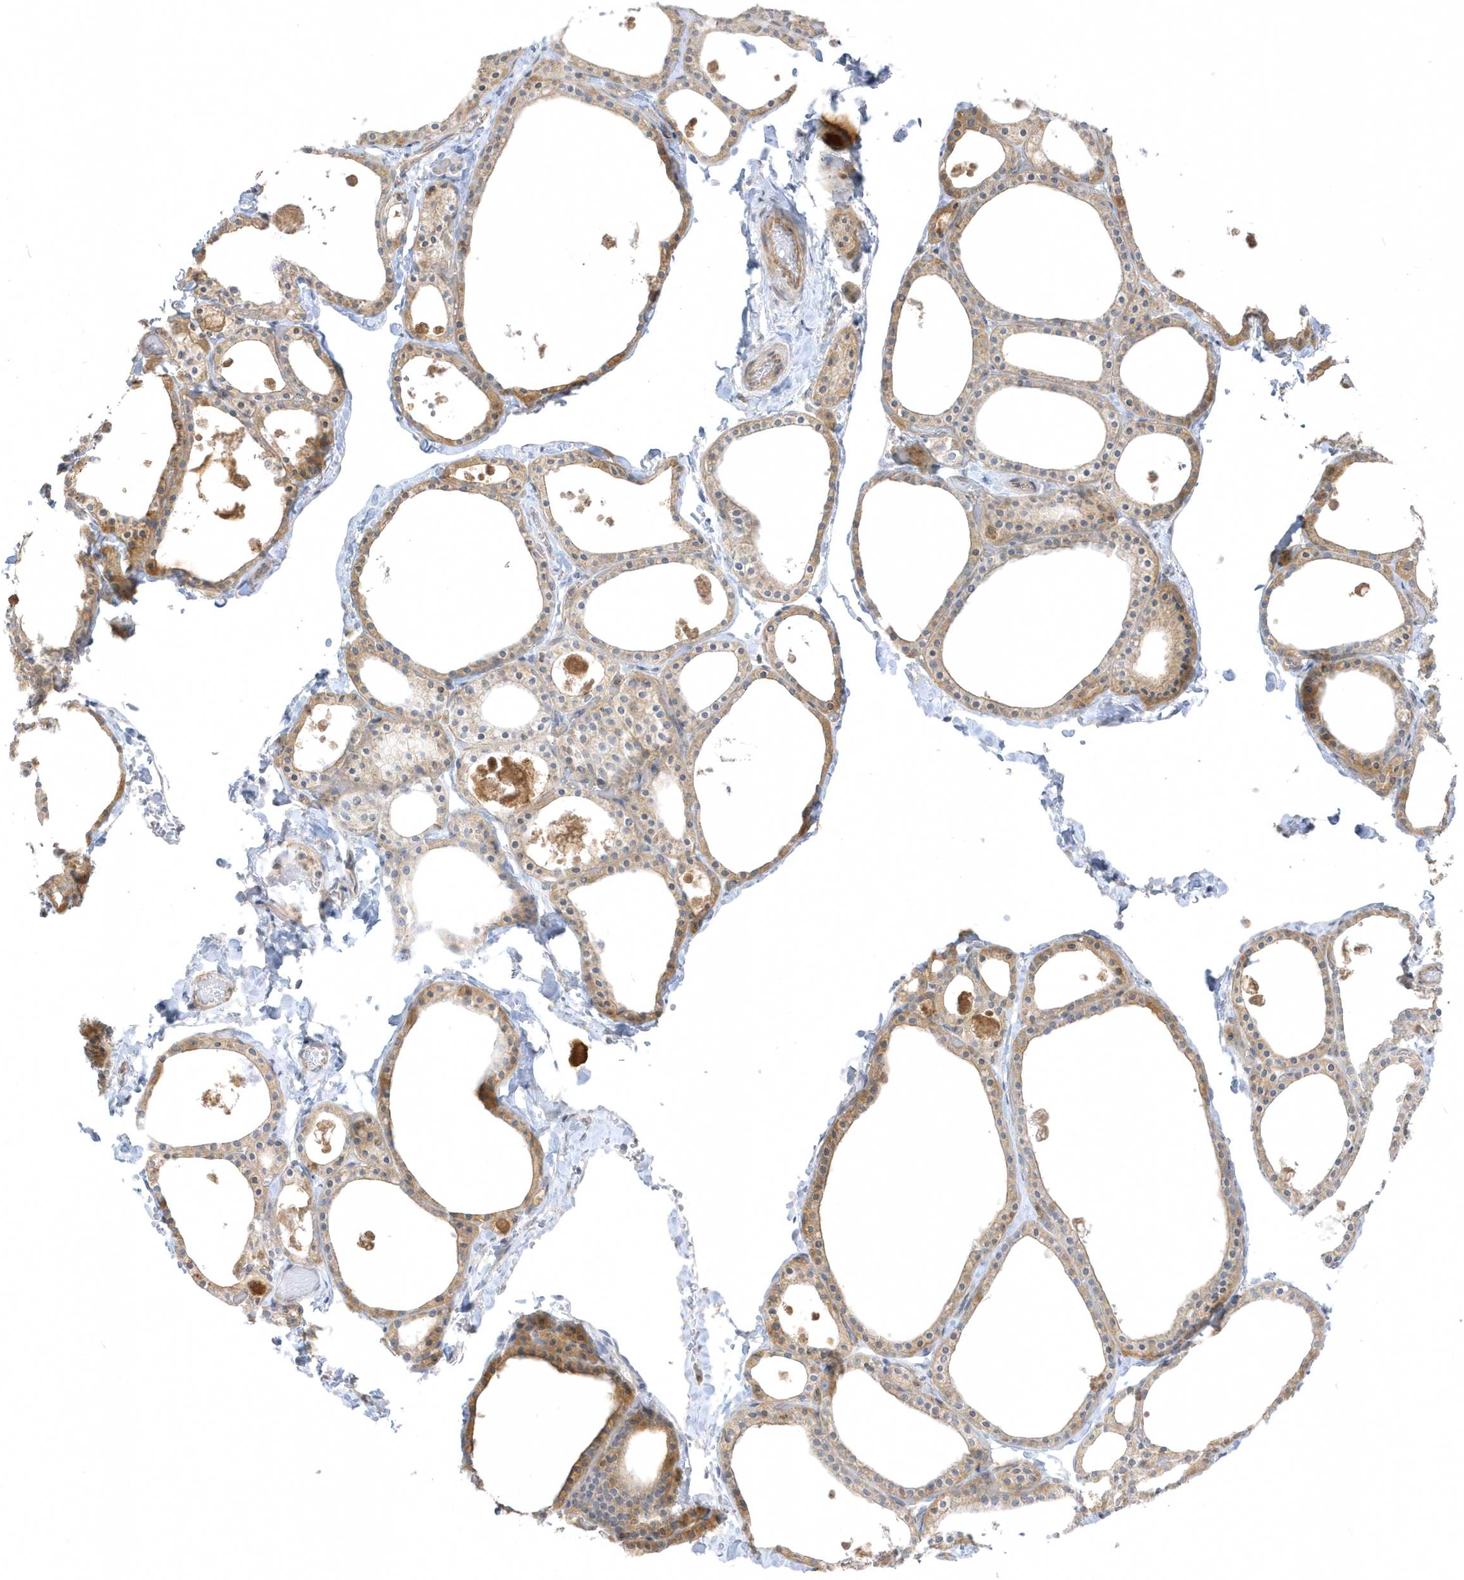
{"staining": {"intensity": "moderate", "quantity": "25%-75%", "location": "cytoplasmic/membranous"}, "tissue": "thyroid gland", "cell_type": "Glandular cells", "image_type": "normal", "snomed": [{"axis": "morphology", "description": "Normal tissue, NOS"}, {"axis": "topography", "description": "Thyroid gland"}], "caption": "Immunohistochemical staining of benign human thyroid gland demonstrates moderate cytoplasmic/membranous protein expression in approximately 25%-75% of glandular cells. (IHC, brightfield microscopy, high magnification).", "gene": "ARHGEF9", "patient": {"sex": "male", "age": 56}}